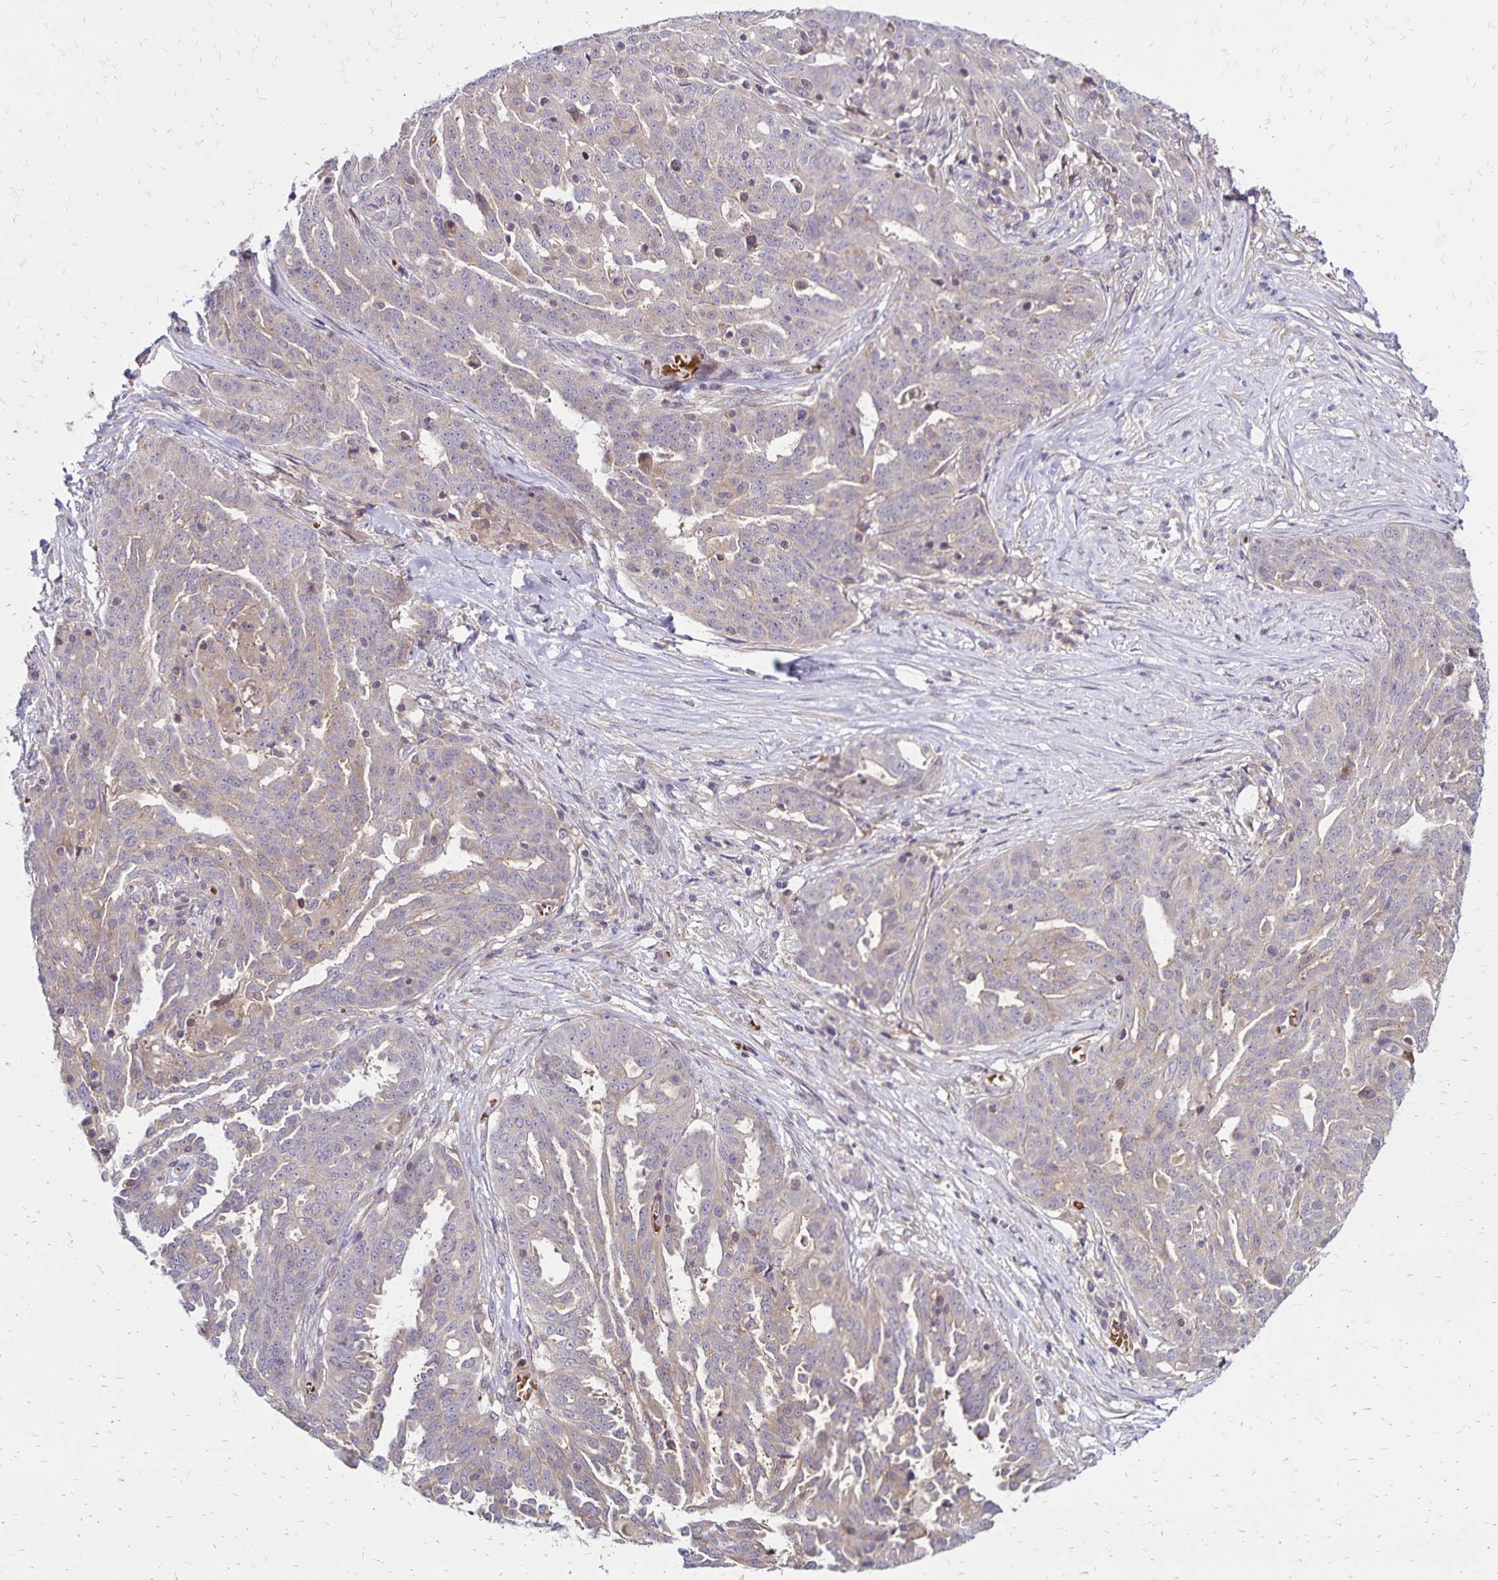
{"staining": {"intensity": "weak", "quantity": "25%-75%", "location": "cytoplasmic/membranous"}, "tissue": "ovarian cancer", "cell_type": "Tumor cells", "image_type": "cancer", "snomed": [{"axis": "morphology", "description": "Cystadenocarcinoma, serous, NOS"}, {"axis": "topography", "description": "Ovary"}], "caption": "There is low levels of weak cytoplasmic/membranous staining in tumor cells of ovarian cancer (serous cystadenocarcinoma), as demonstrated by immunohistochemical staining (brown color).", "gene": "FSD1", "patient": {"sex": "female", "age": 67}}